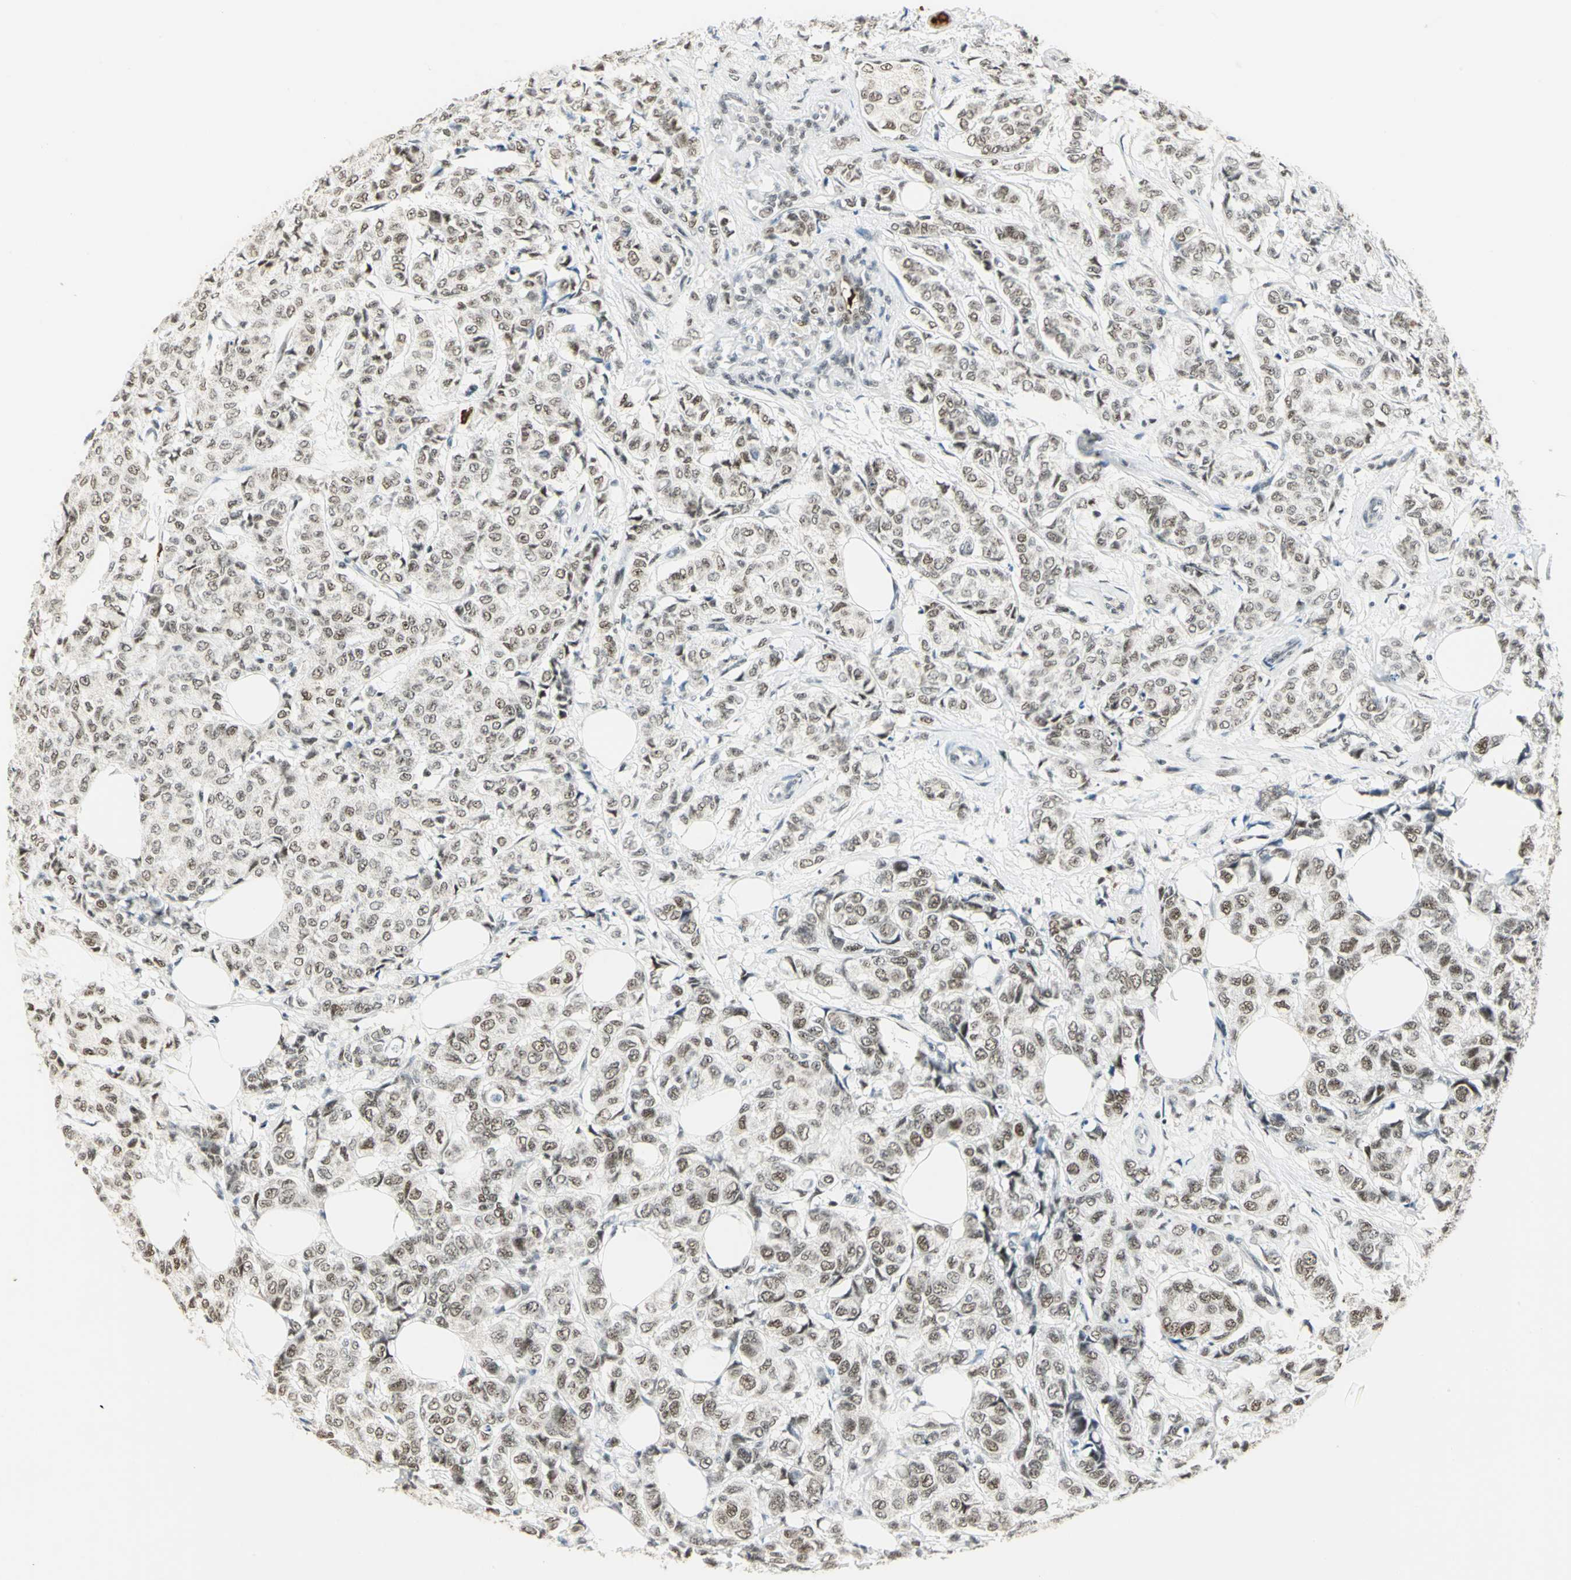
{"staining": {"intensity": "moderate", "quantity": ">75%", "location": "nuclear"}, "tissue": "breast cancer", "cell_type": "Tumor cells", "image_type": "cancer", "snomed": [{"axis": "morphology", "description": "Lobular carcinoma"}, {"axis": "topography", "description": "Breast"}], "caption": "Immunohistochemical staining of breast lobular carcinoma shows moderate nuclear protein expression in about >75% of tumor cells. (DAB (3,3'-diaminobenzidine) IHC with brightfield microscopy, high magnification).", "gene": "CCNT1", "patient": {"sex": "female", "age": 60}}